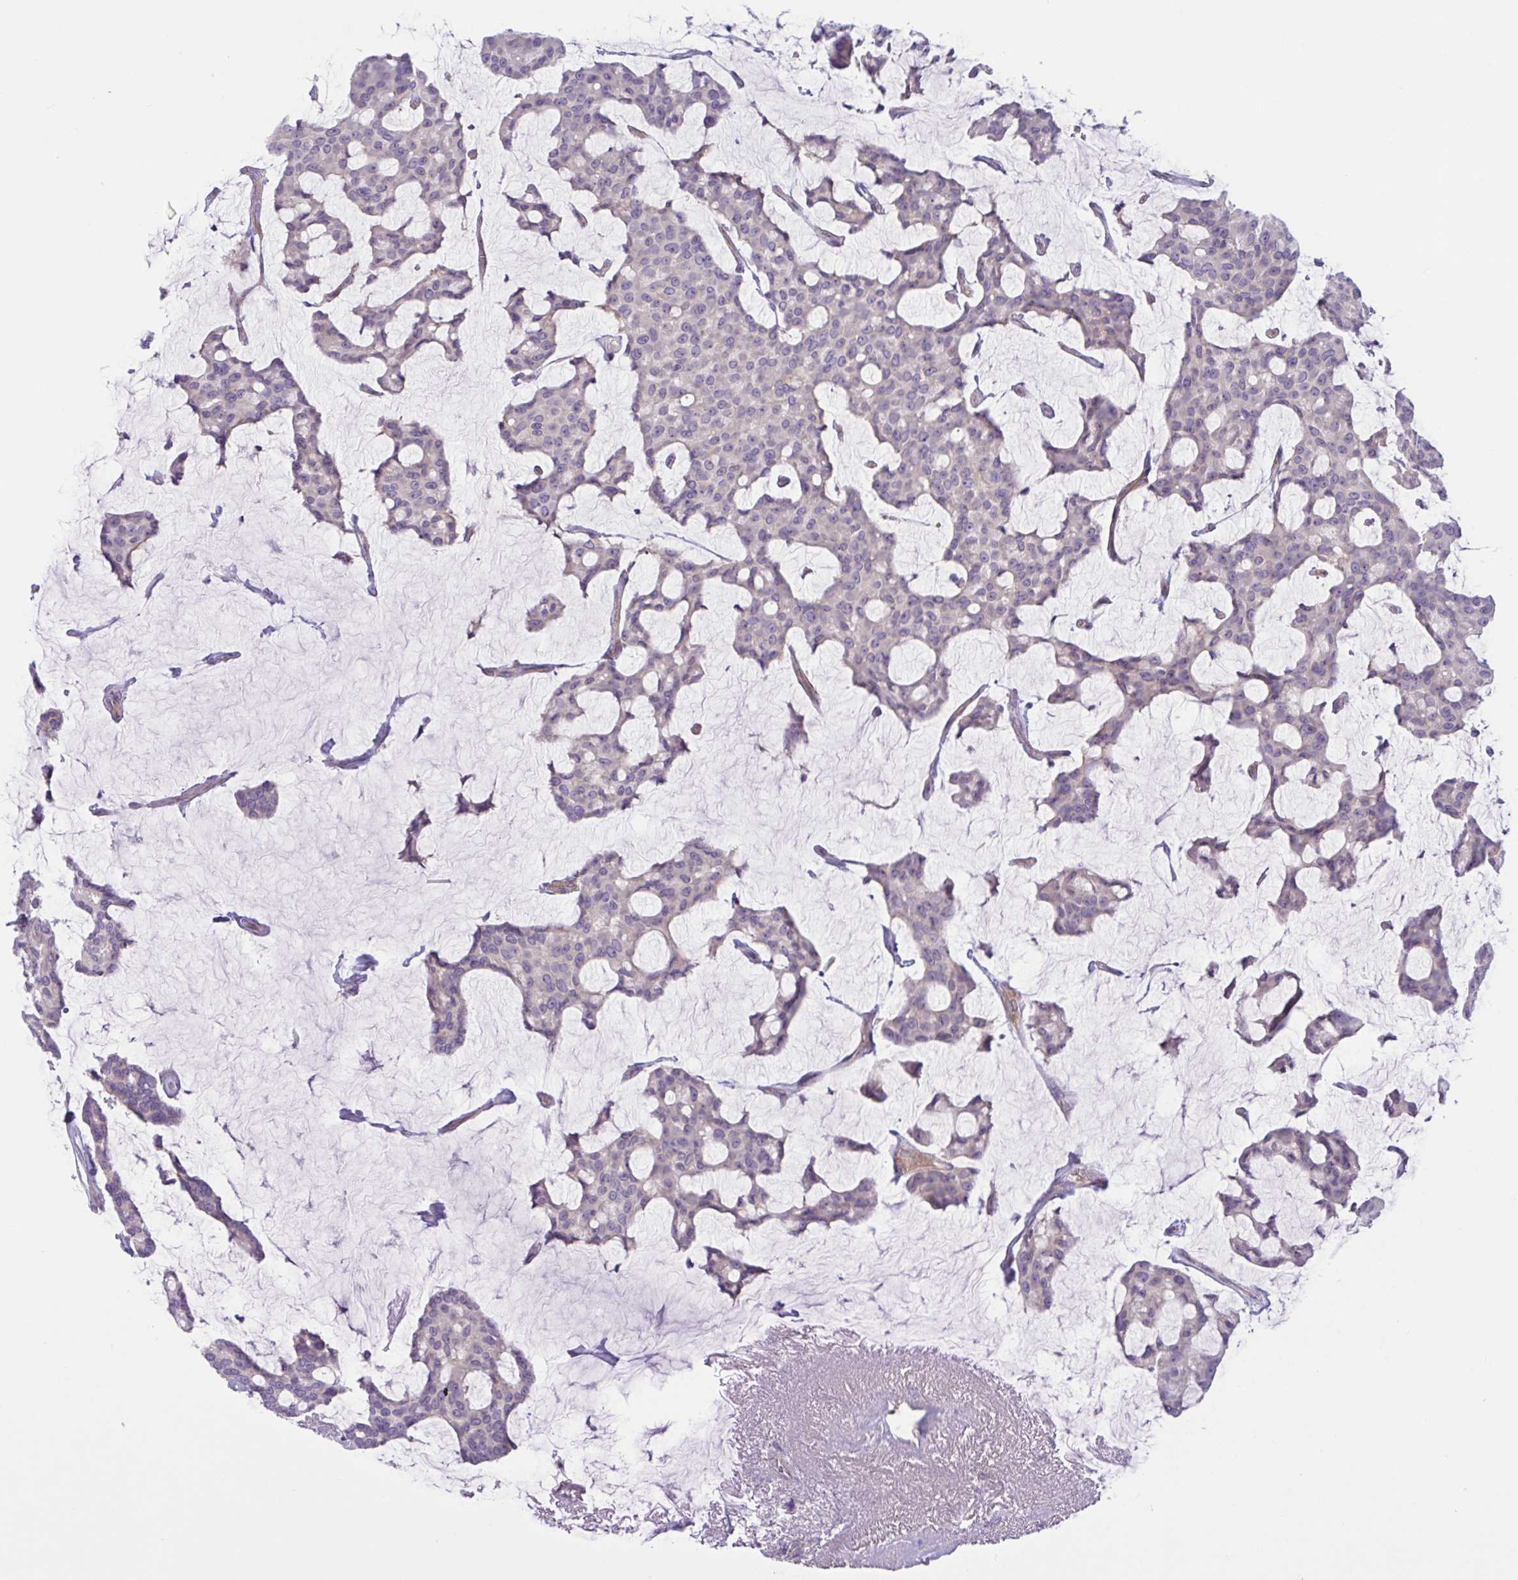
{"staining": {"intensity": "negative", "quantity": "none", "location": "none"}, "tissue": "breast cancer", "cell_type": "Tumor cells", "image_type": "cancer", "snomed": [{"axis": "morphology", "description": "Duct carcinoma"}, {"axis": "topography", "description": "Breast"}], "caption": "Immunohistochemistry (IHC) image of neoplastic tissue: breast cancer (intraductal carcinoma) stained with DAB (3,3'-diaminobenzidine) exhibits no significant protein staining in tumor cells.", "gene": "TTC7B", "patient": {"sex": "female", "age": 91}}